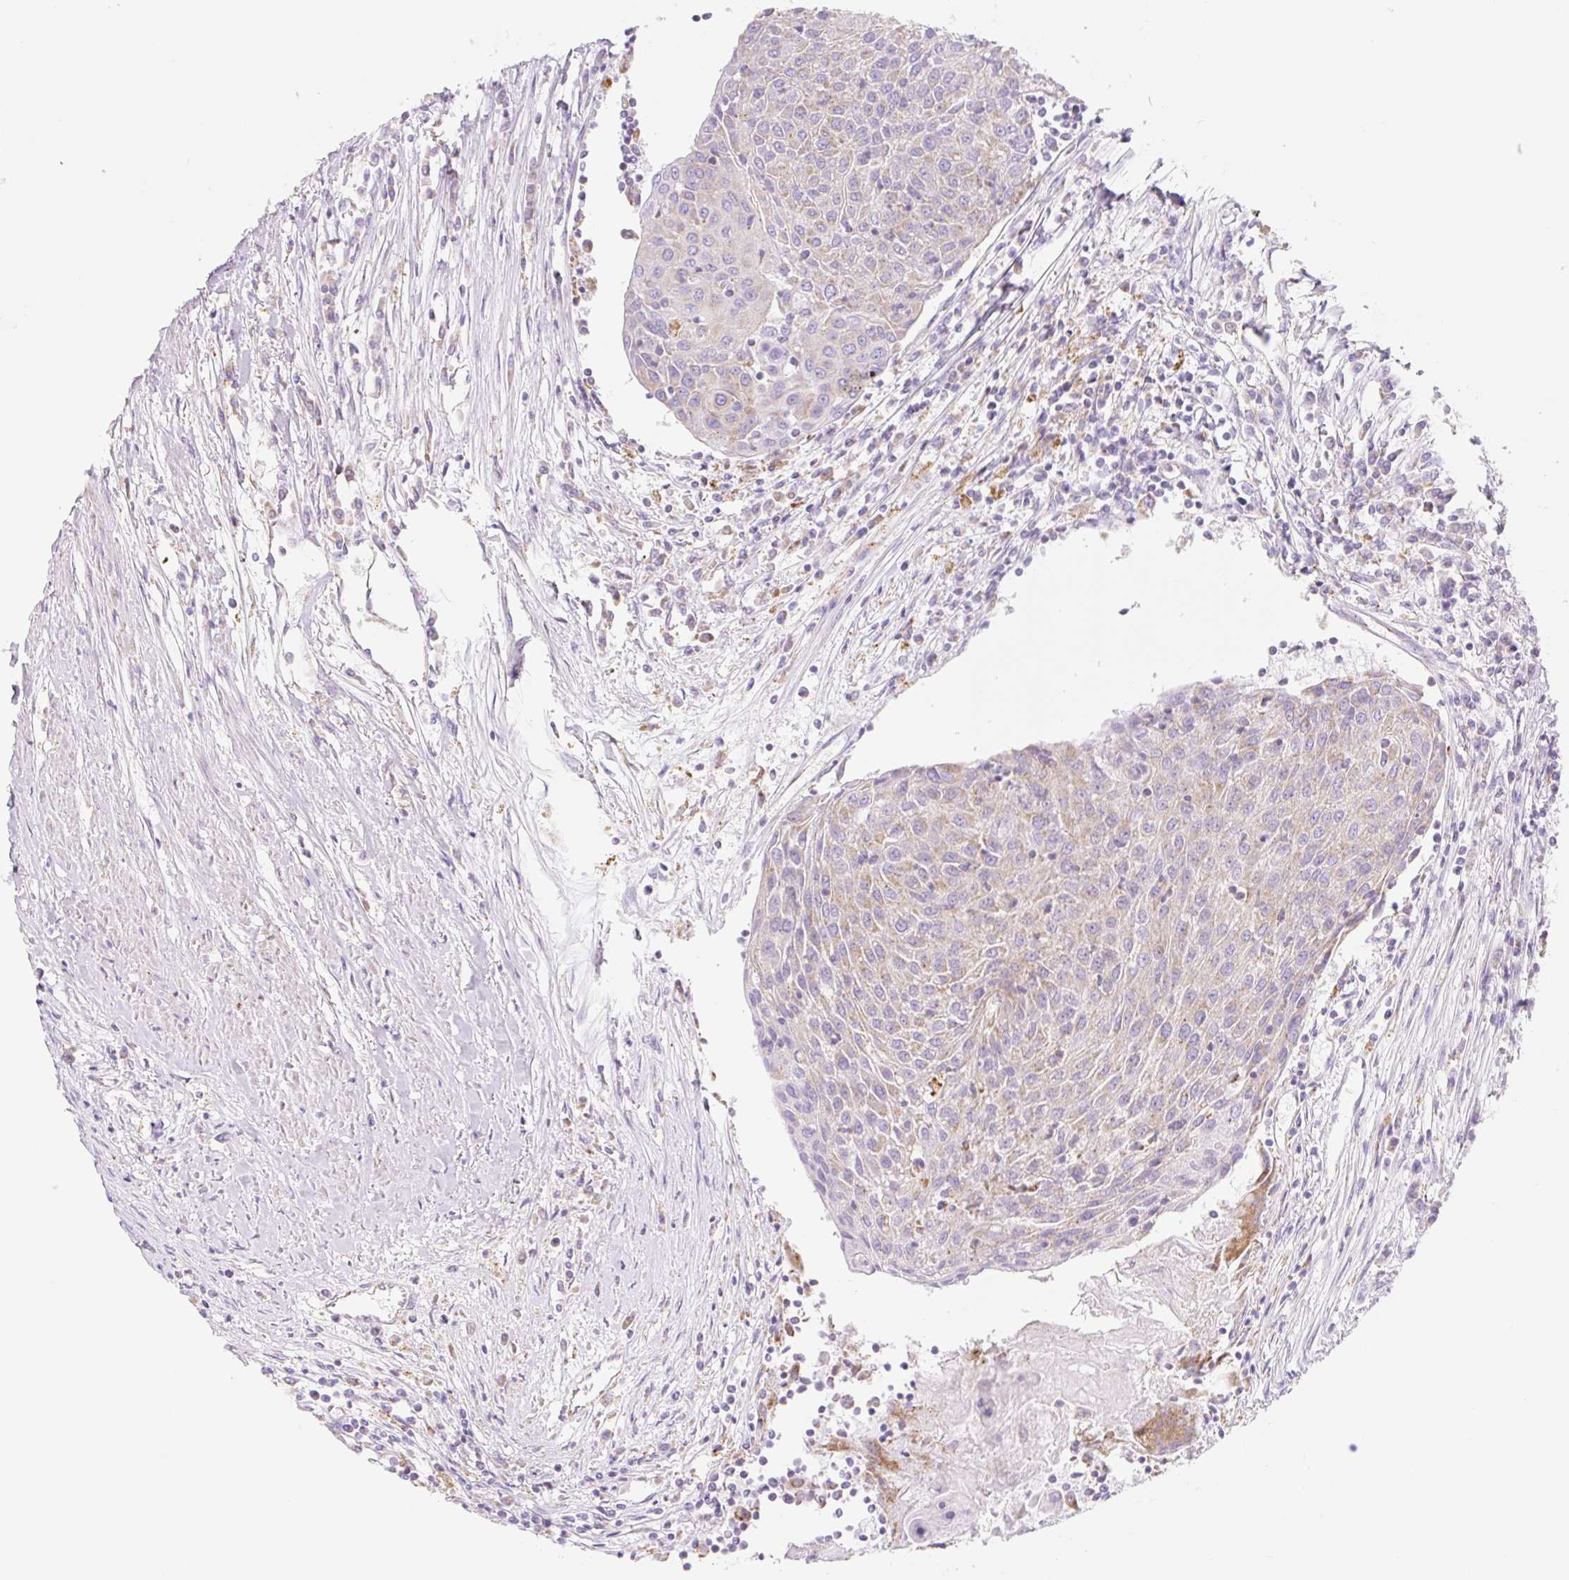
{"staining": {"intensity": "weak", "quantity": "<25%", "location": "cytoplasmic/membranous"}, "tissue": "urothelial cancer", "cell_type": "Tumor cells", "image_type": "cancer", "snomed": [{"axis": "morphology", "description": "Urothelial carcinoma, High grade"}, {"axis": "topography", "description": "Urinary bladder"}], "caption": "Tumor cells are negative for protein expression in human high-grade urothelial carcinoma.", "gene": "CLEC3A", "patient": {"sex": "female", "age": 85}}